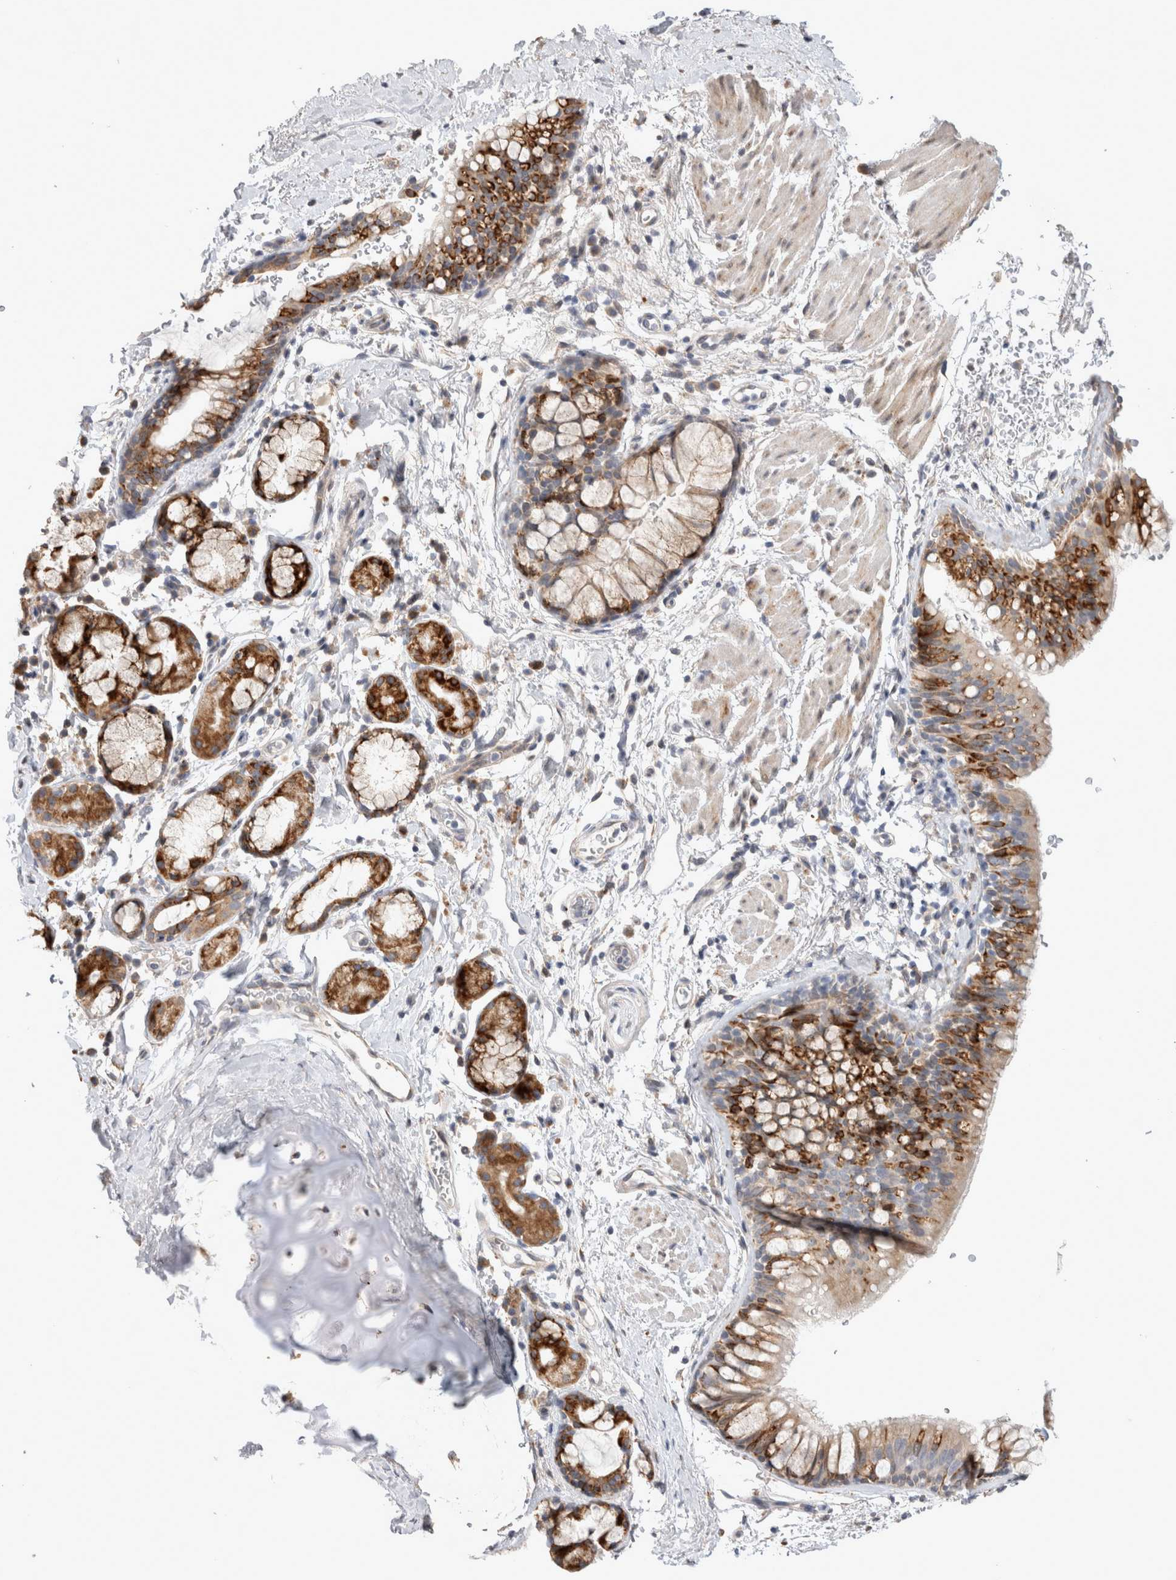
{"staining": {"intensity": "moderate", "quantity": ">75%", "location": "cytoplasmic/membranous"}, "tissue": "bronchus", "cell_type": "Respiratory epithelial cells", "image_type": "normal", "snomed": [{"axis": "morphology", "description": "Normal tissue, NOS"}, {"axis": "topography", "description": "Cartilage tissue"}, {"axis": "topography", "description": "Bronchus"}], "caption": "A micrograph of human bronchus stained for a protein demonstrates moderate cytoplasmic/membranous brown staining in respiratory epithelial cells. The protein is shown in brown color, while the nuclei are stained blue.", "gene": "TRMT9B", "patient": {"sex": "female", "age": 53}}